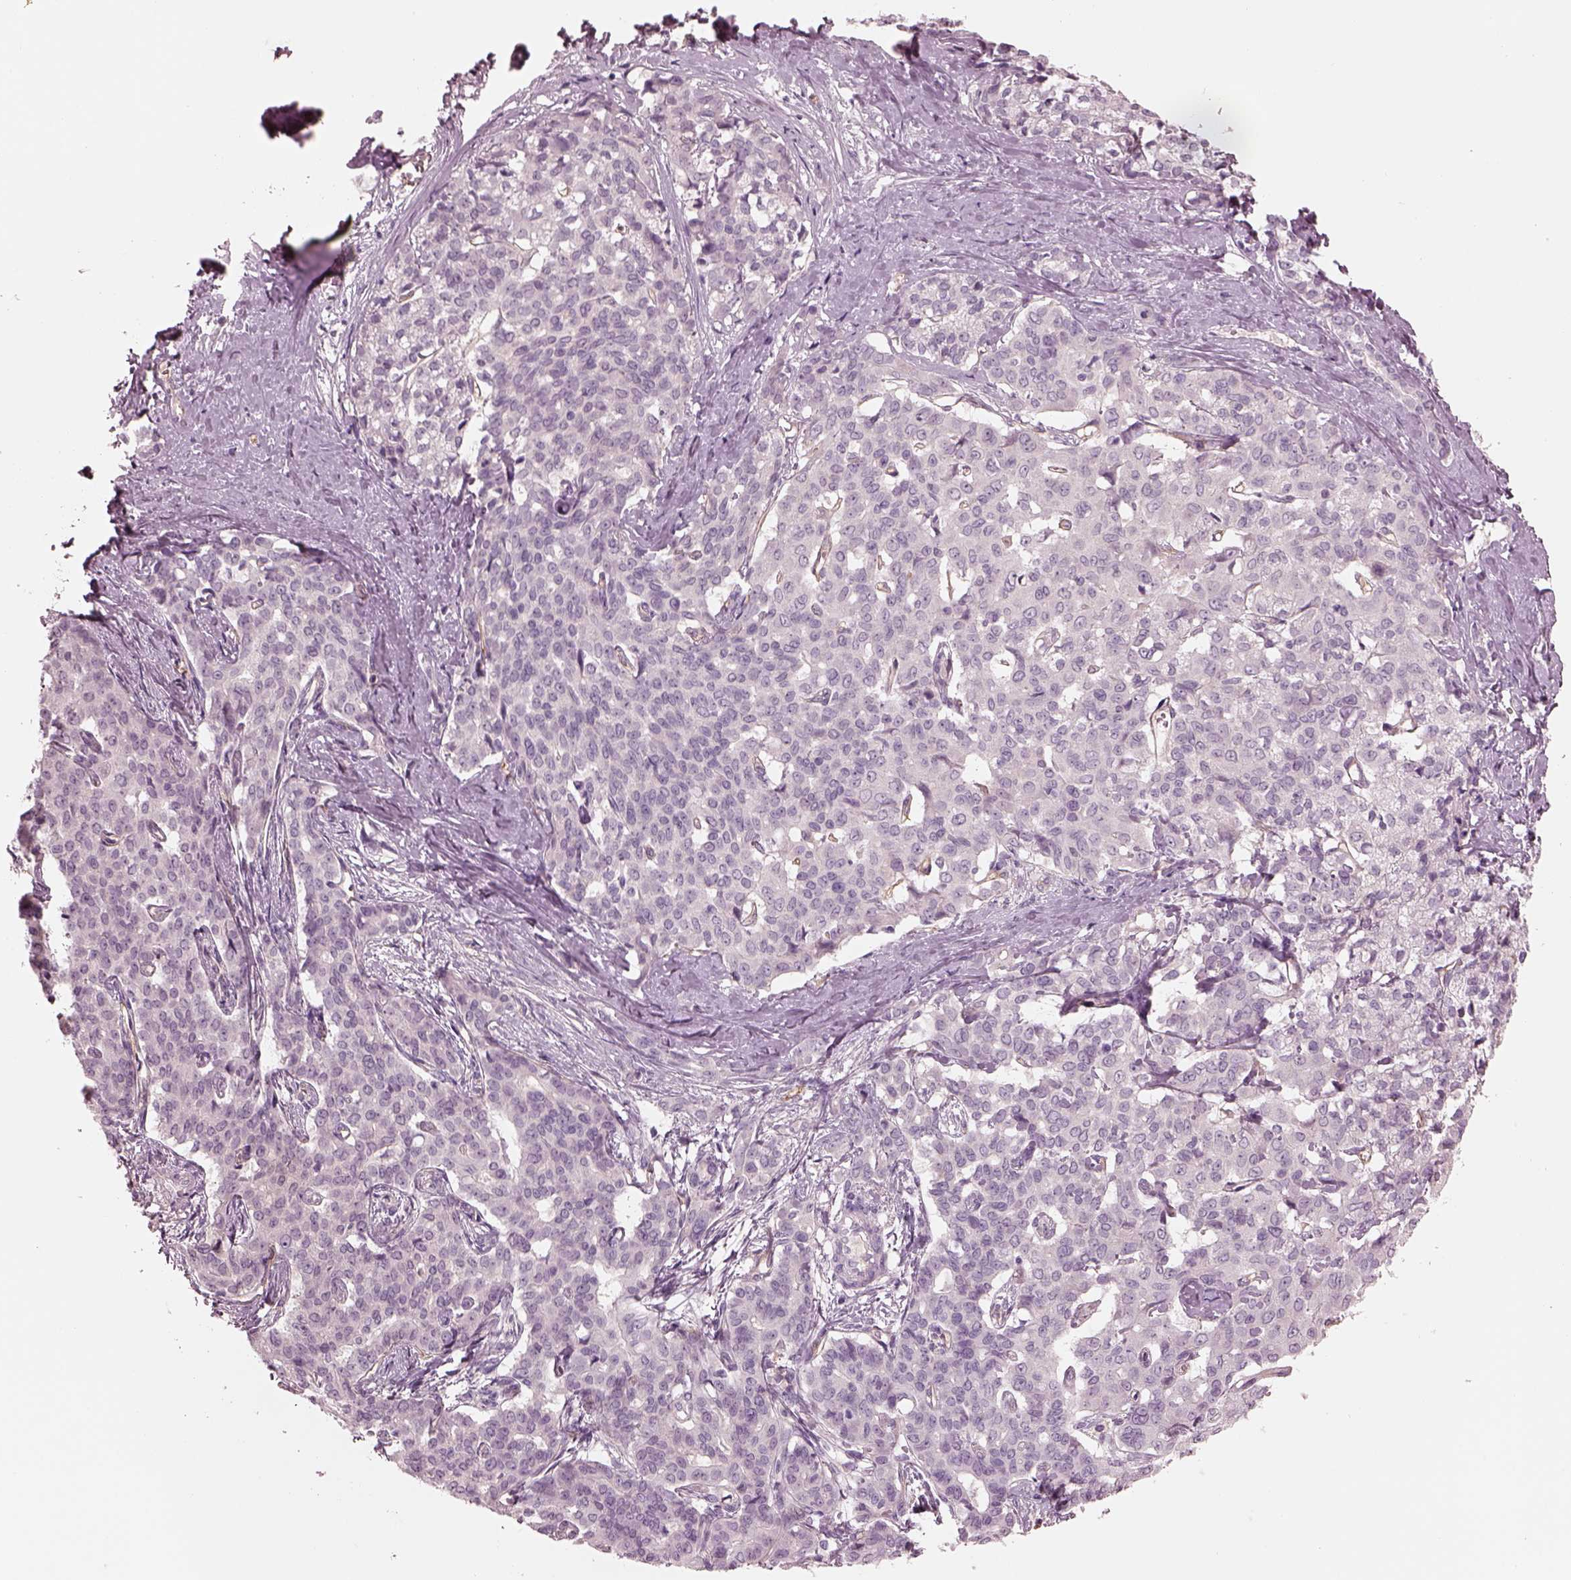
{"staining": {"intensity": "negative", "quantity": "none", "location": "none"}, "tissue": "liver cancer", "cell_type": "Tumor cells", "image_type": "cancer", "snomed": [{"axis": "morphology", "description": "Cholangiocarcinoma"}, {"axis": "topography", "description": "Liver"}], "caption": "An immunohistochemistry (IHC) histopathology image of liver cancer (cholangiocarcinoma) is shown. There is no staining in tumor cells of liver cancer (cholangiocarcinoma).", "gene": "EIF4E1B", "patient": {"sex": "female", "age": 47}}